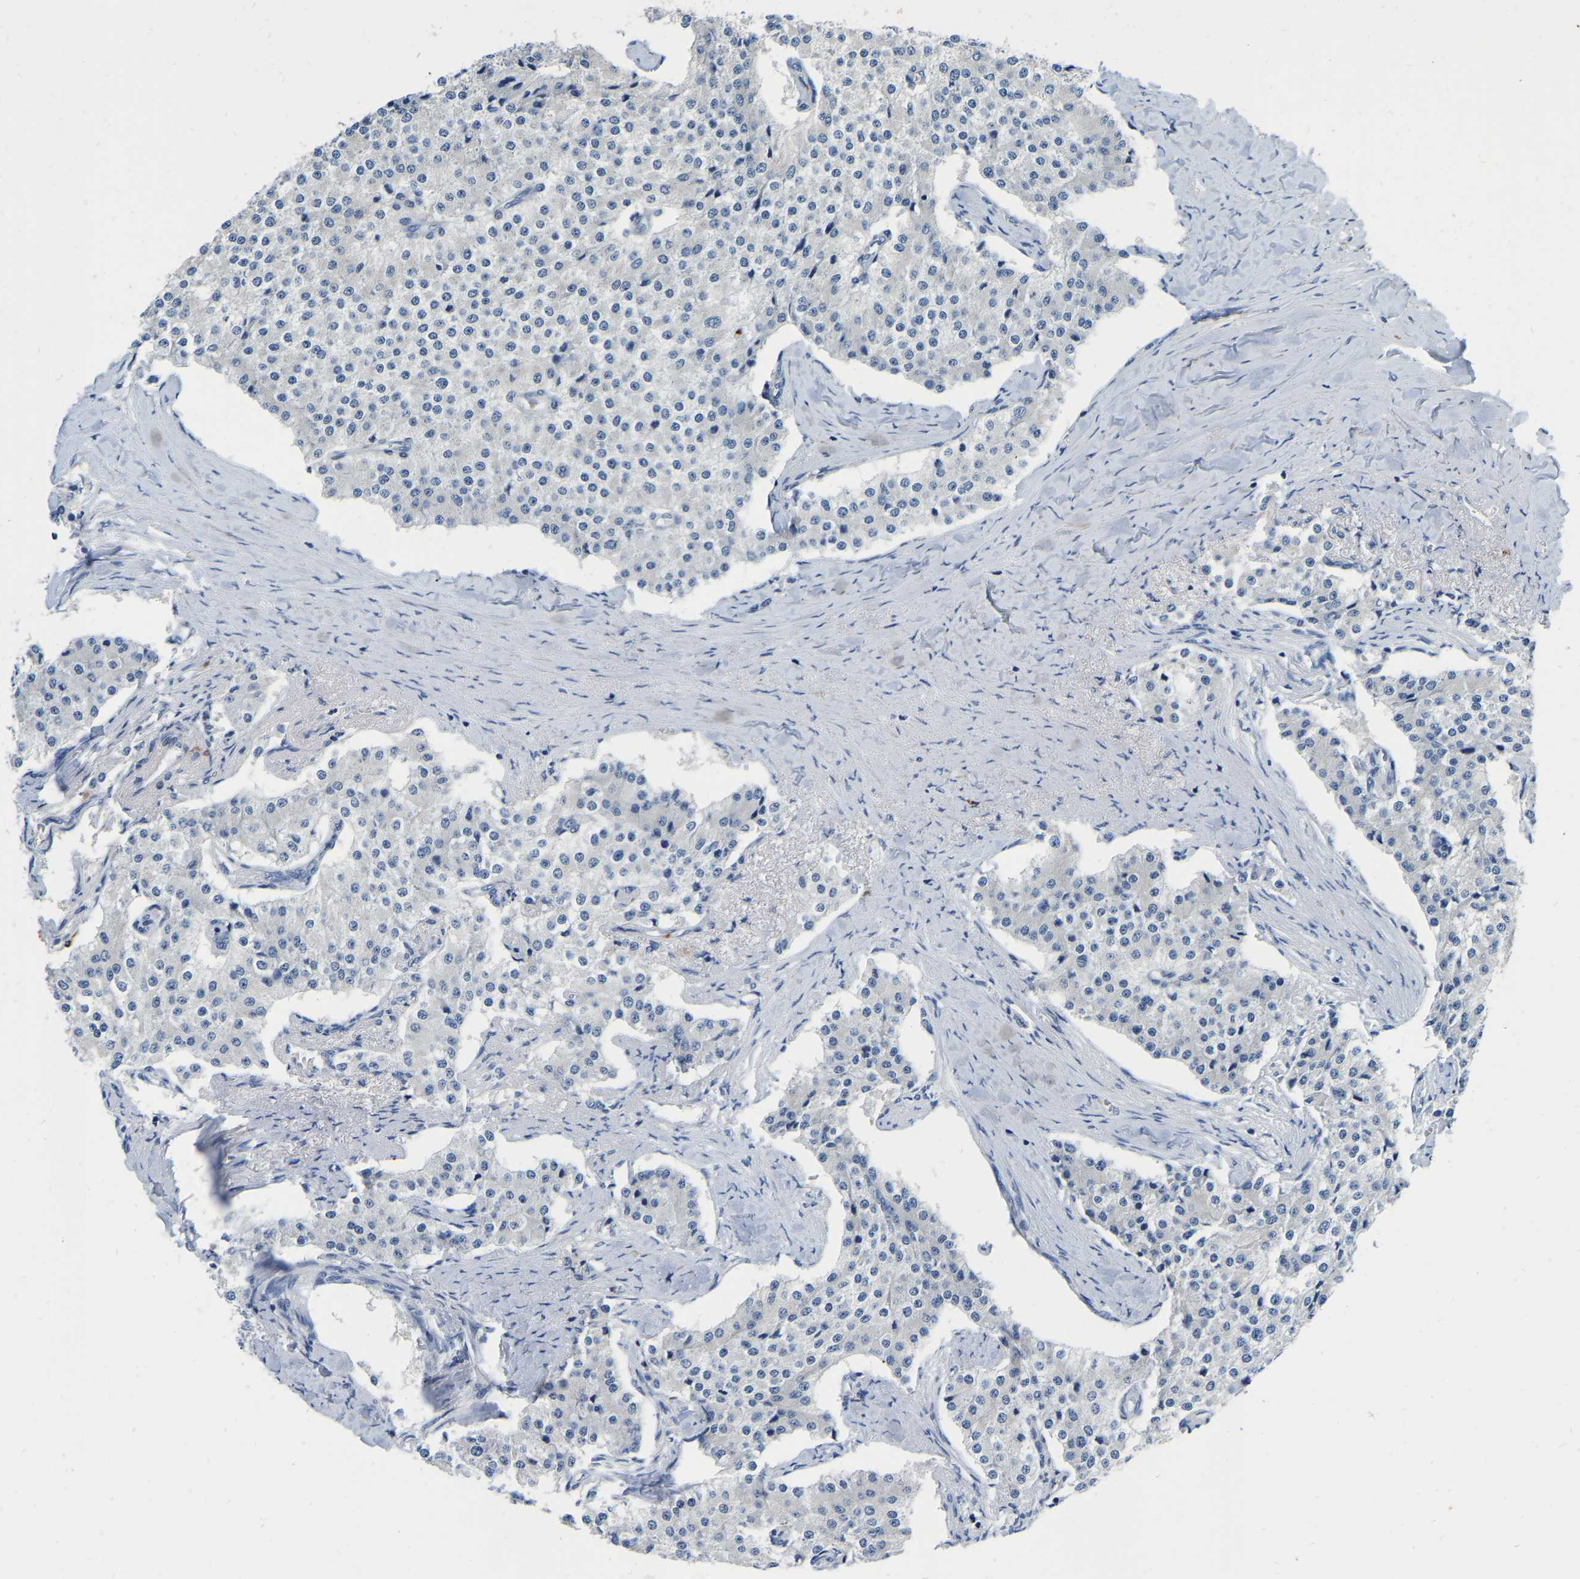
{"staining": {"intensity": "negative", "quantity": "none", "location": "none"}, "tissue": "carcinoid", "cell_type": "Tumor cells", "image_type": "cancer", "snomed": [{"axis": "morphology", "description": "Carcinoid, malignant, NOS"}, {"axis": "topography", "description": "Colon"}], "caption": "Image shows no significant protein staining in tumor cells of carcinoid.", "gene": "RAB27B", "patient": {"sex": "female", "age": 52}}